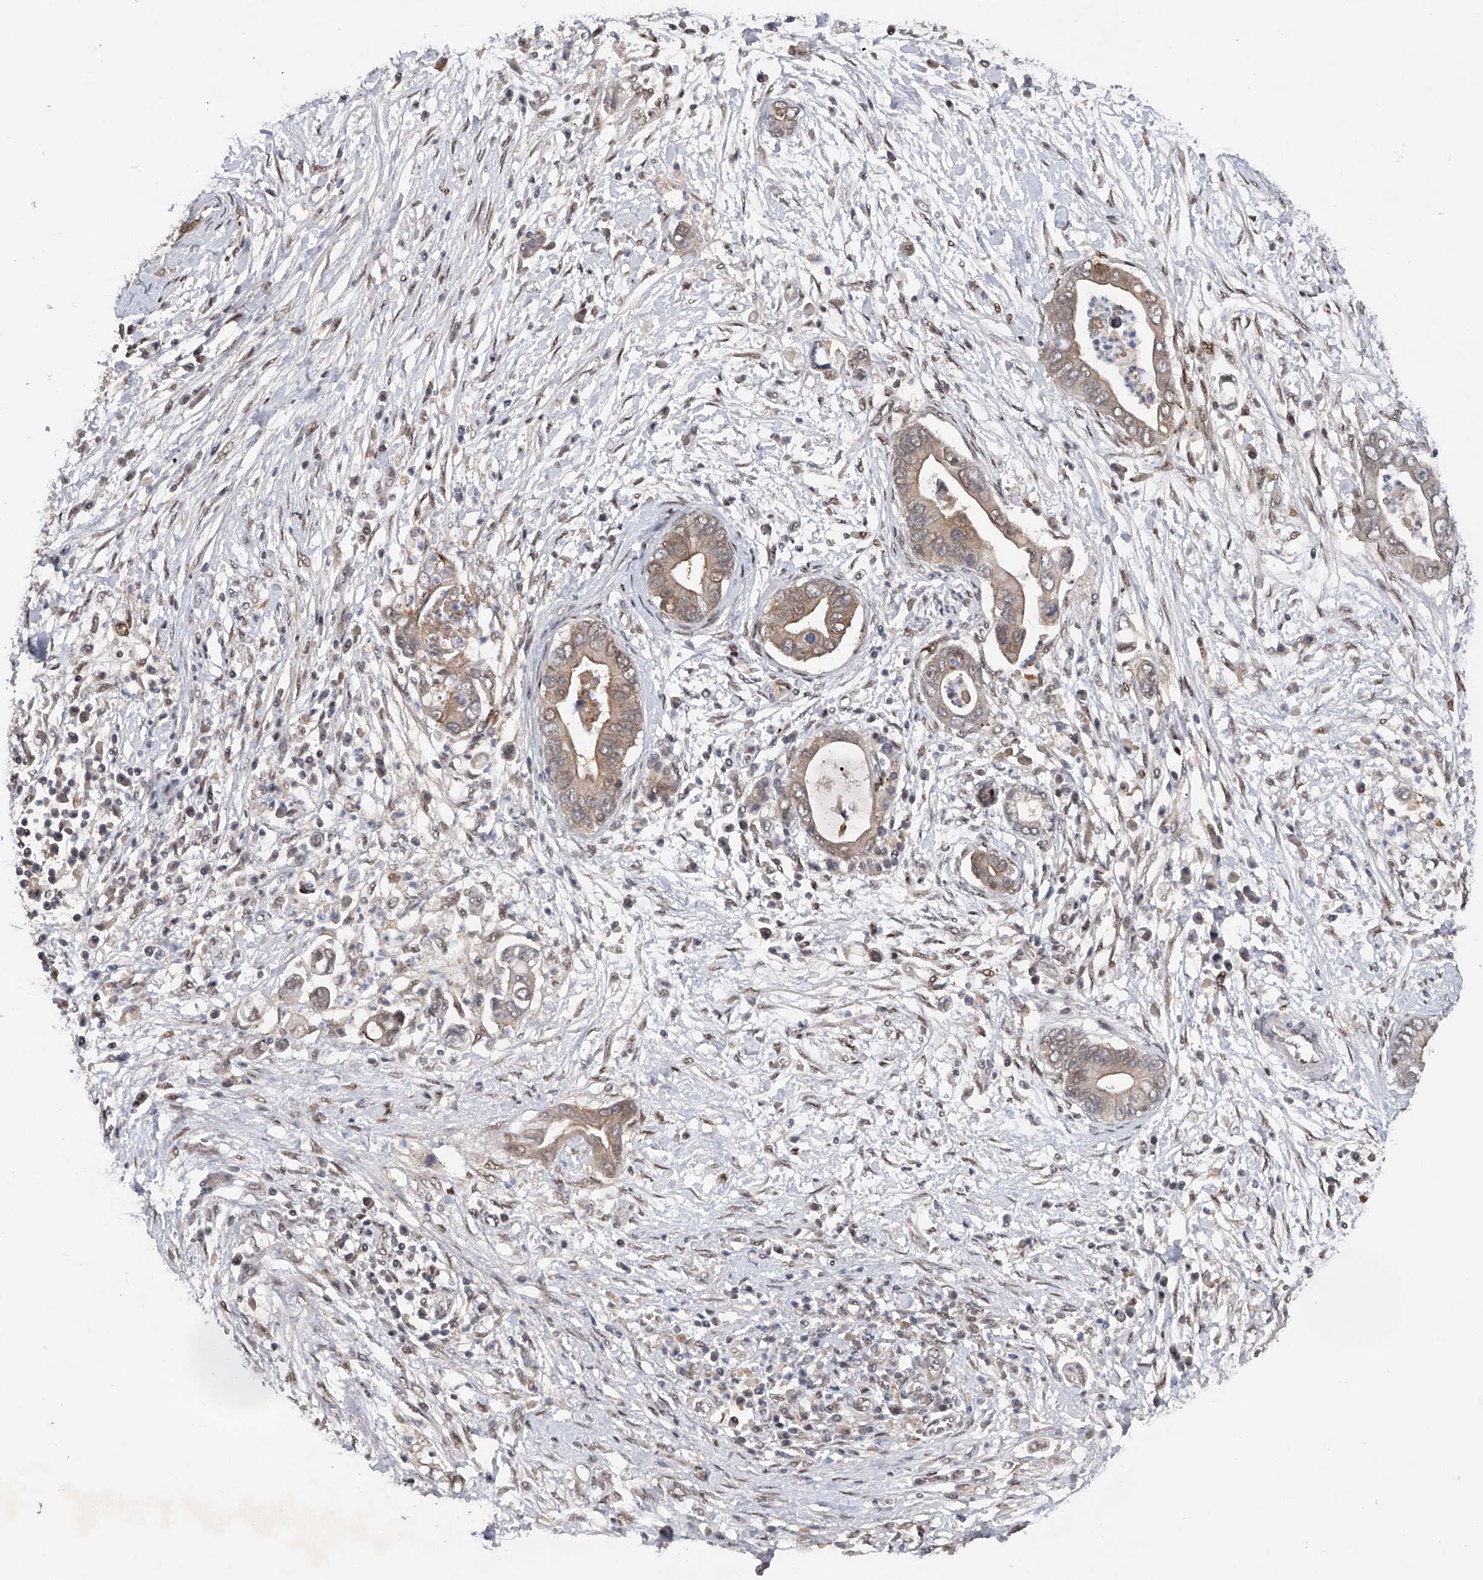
{"staining": {"intensity": "weak", "quantity": "25%-75%", "location": "cytoplasmic/membranous"}, "tissue": "pancreatic cancer", "cell_type": "Tumor cells", "image_type": "cancer", "snomed": [{"axis": "morphology", "description": "Adenocarcinoma, NOS"}, {"axis": "topography", "description": "Pancreas"}], "caption": "Protein staining shows weak cytoplasmic/membranous staining in approximately 25%-75% of tumor cells in pancreatic cancer (adenocarcinoma).", "gene": "RWDD2A", "patient": {"sex": "male", "age": 75}}